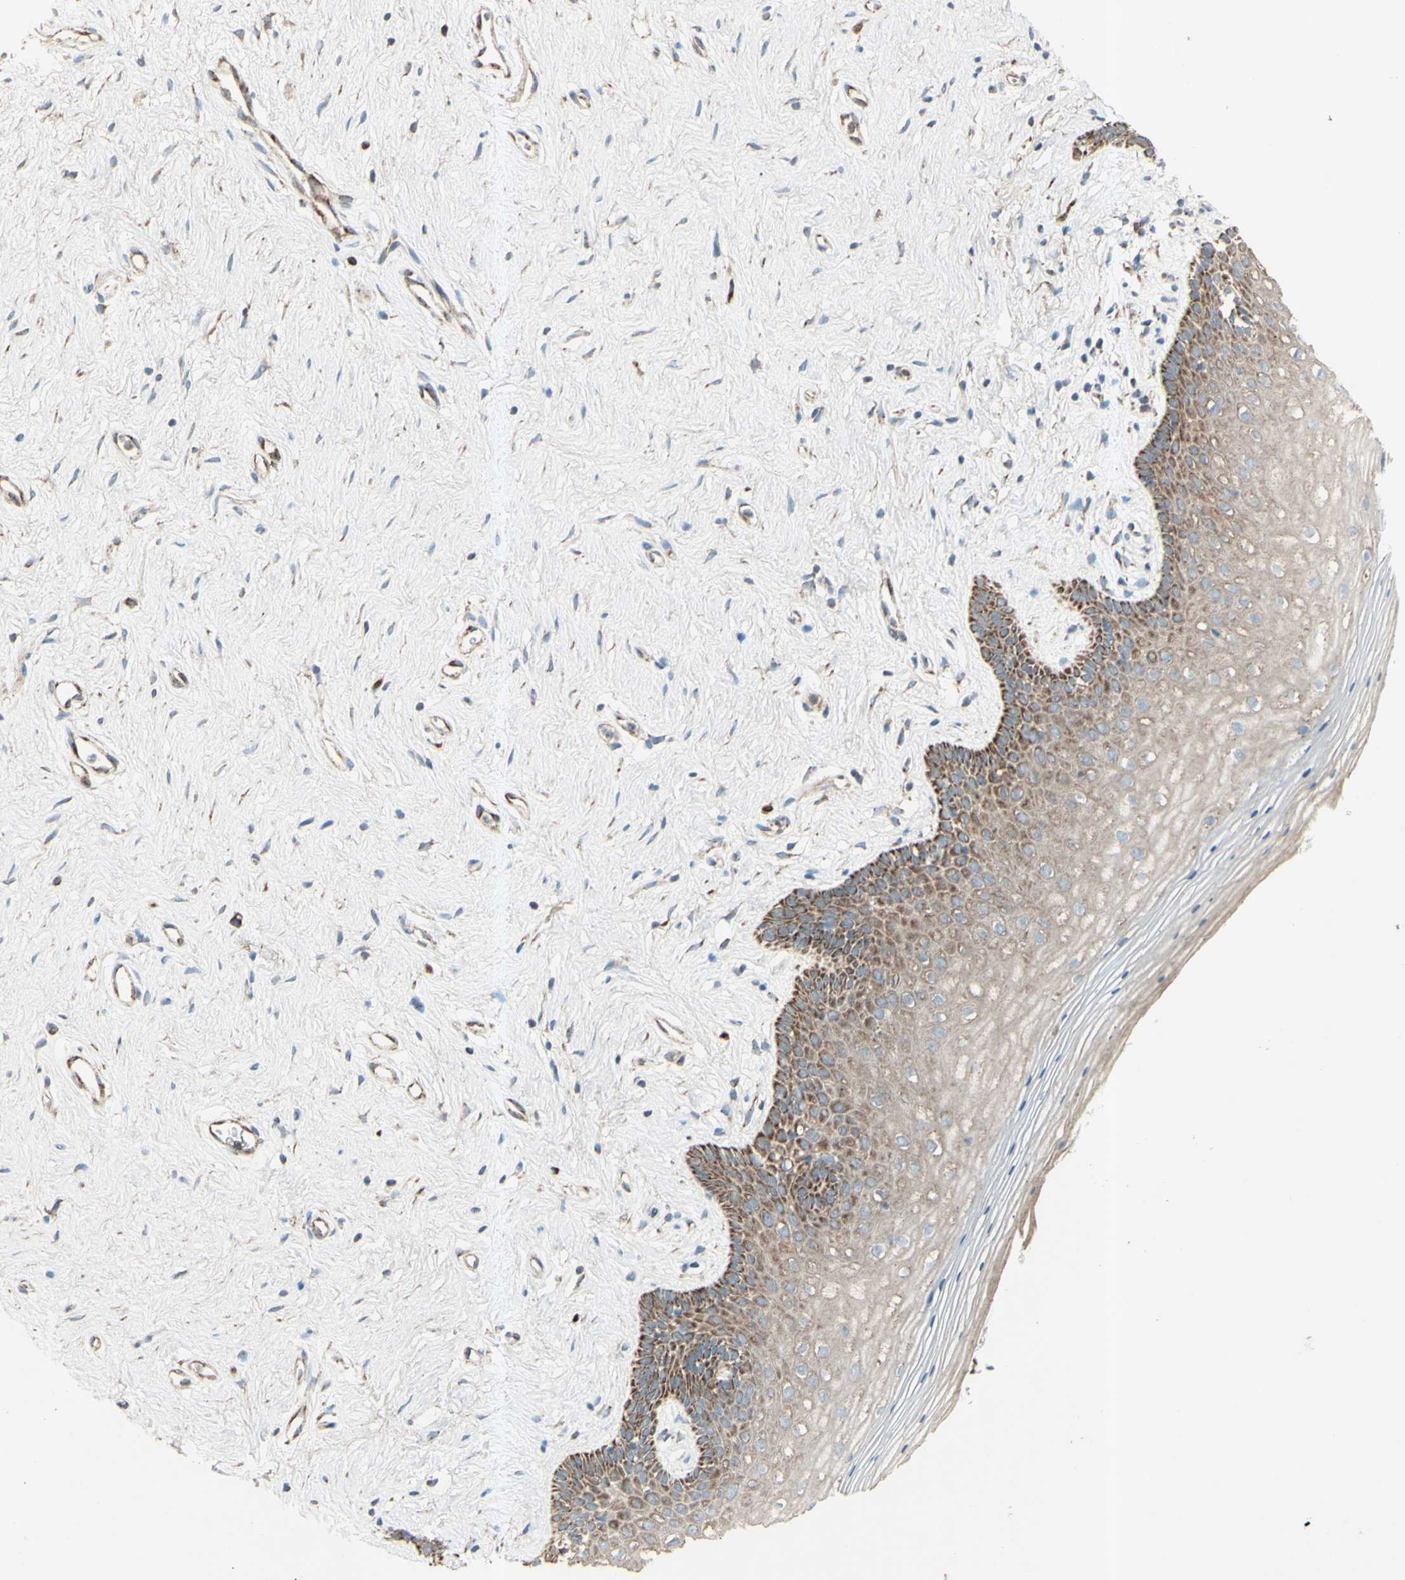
{"staining": {"intensity": "strong", "quantity": ">75%", "location": "cytoplasmic/membranous"}, "tissue": "vagina", "cell_type": "Squamous epithelial cells", "image_type": "normal", "snomed": [{"axis": "morphology", "description": "Normal tissue, NOS"}, {"axis": "topography", "description": "Vagina"}], "caption": "A photomicrograph of human vagina stained for a protein displays strong cytoplasmic/membranous brown staining in squamous epithelial cells.", "gene": "RHOT1", "patient": {"sex": "female", "age": 44}}